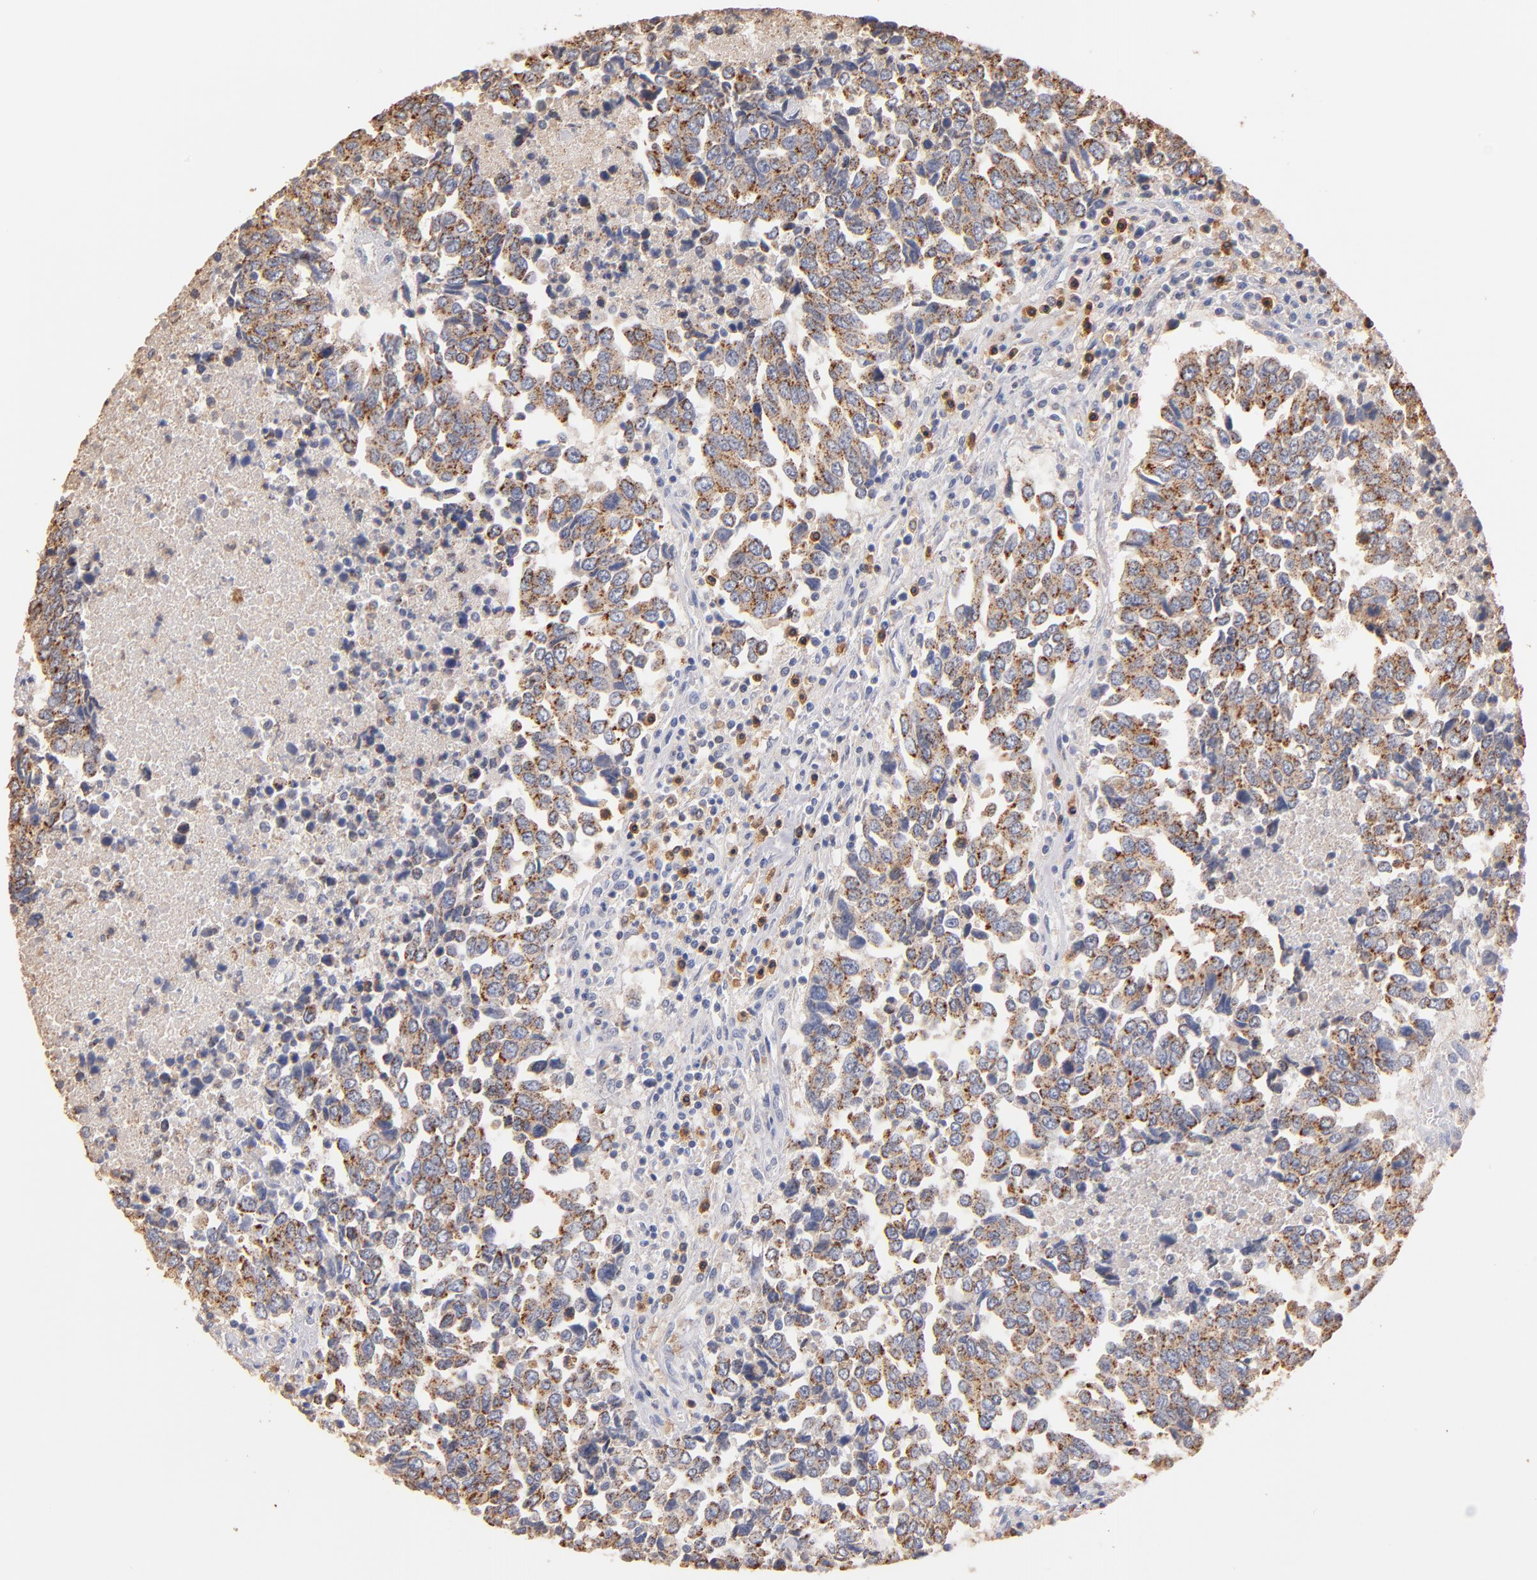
{"staining": {"intensity": "strong", "quantity": ">75%", "location": "cytoplasmic/membranous"}, "tissue": "urothelial cancer", "cell_type": "Tumor cells", "image_type": "cancer", "snomed": [{"axis": "morphology", "description": "Urothelial carcinoma, High grade"}, {"axis": "topography", "description": "Urinary bladder"}], "caption": "A high amount of strong cytoplasmic/membranous staining is present in about >75% of tumor cells in high-grade urothelial carcinoma tissue. (DAB IHC with brightfield microscopy, high magnification).", "gene": "RO60", "patient": {"sex": "male", "age": 86}}